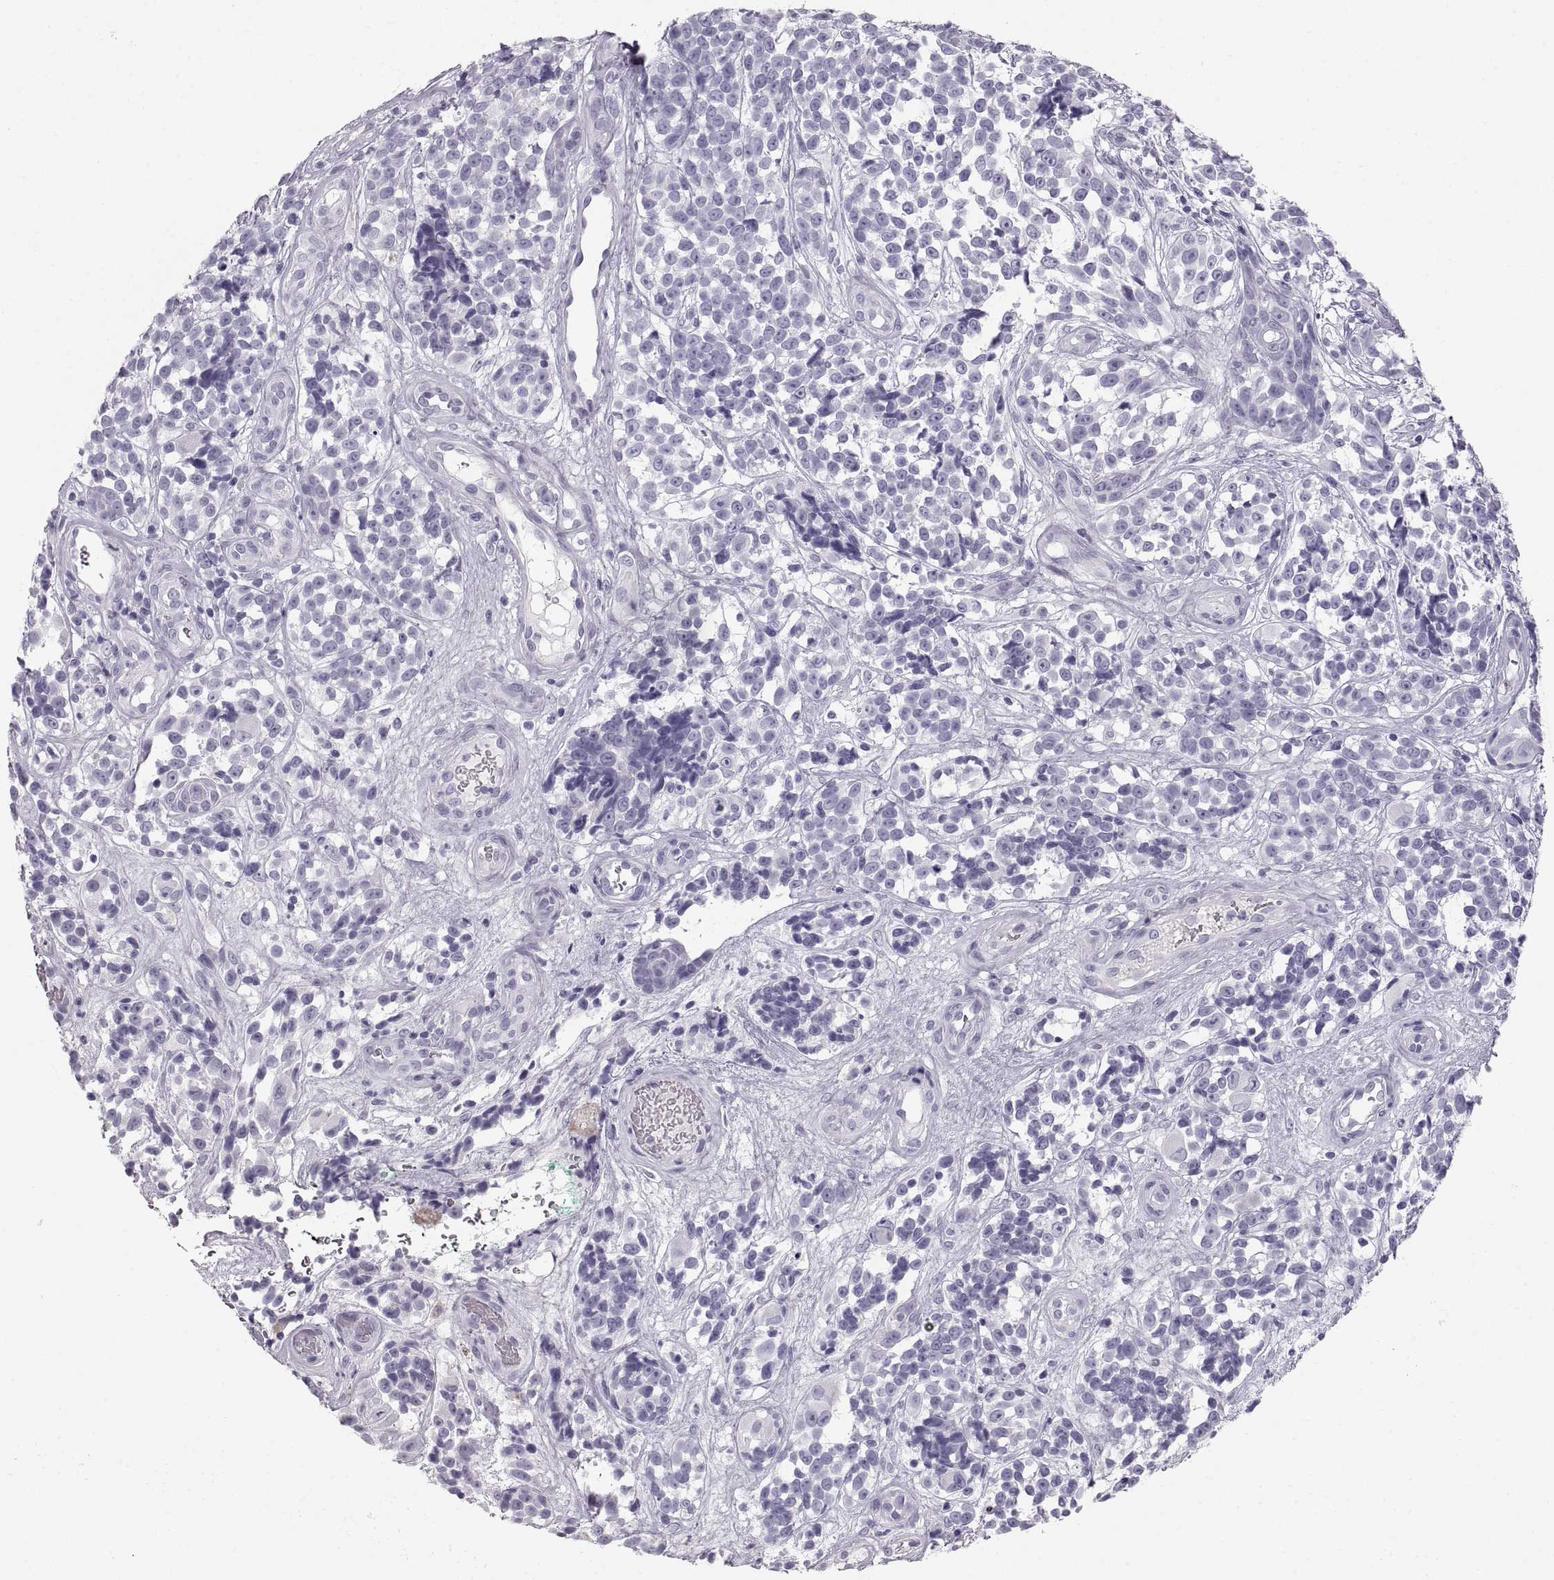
{"staining": {"intensity": "negative", "quantity": "none", "location": "none"}, "tissue": "melanoma", "cell_type": "Tumor cells", "image_type": "cancer", "snomed": [{"axis": "morphology", "description": "Malignant melanoma, NOS"}, {"axis": "topography", "description": "Skin"}], "caption": "A high-resolution photomicrograph shows immunohistochemistry staining of malignant melanoma, which shows no significant positivity in tumor cells.", "gene": "CRYAA", "patient": {"sex": "female", "age": 88}}